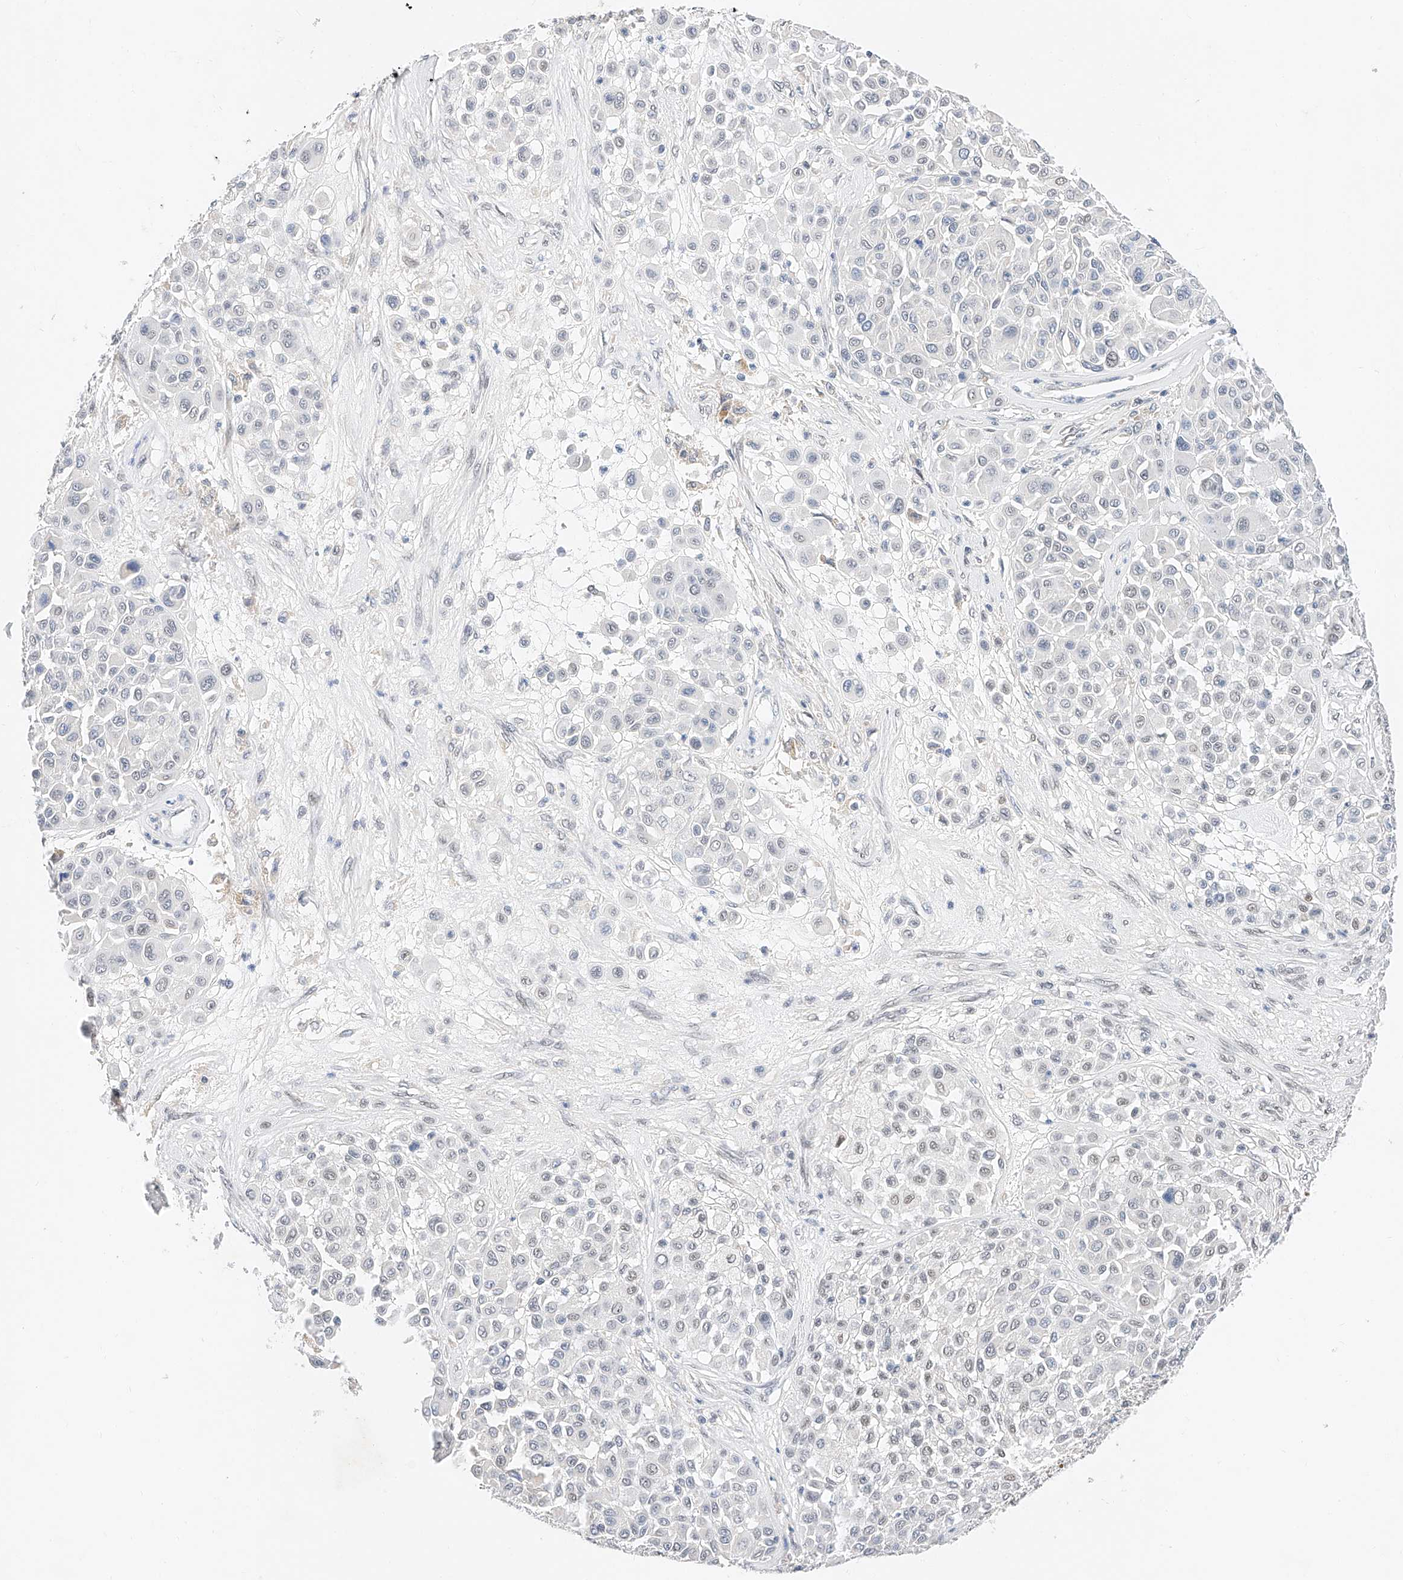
{"staining": {"intensity": "negative", "quantity": "none", "location": "none"}, "tissue": "melanoma", "cell_type": "Tumor cells", "image_type": "cancer", "snomed": [{"axis": "morphology", "description": "Malignant melanoma, Metastatic site"}, {"axis": "topography", "description": "Soft tissue"}], "caption": "High magnification brightfield microscopy of melanoma stained with DAB (3,3'-diaminobenzidine) (brown) and counterstained with hematoxylin (blue): tumor cells show no significant positivity.", "gene": "KCNJ1", "patient": {"sex": "male", "age": 41}}